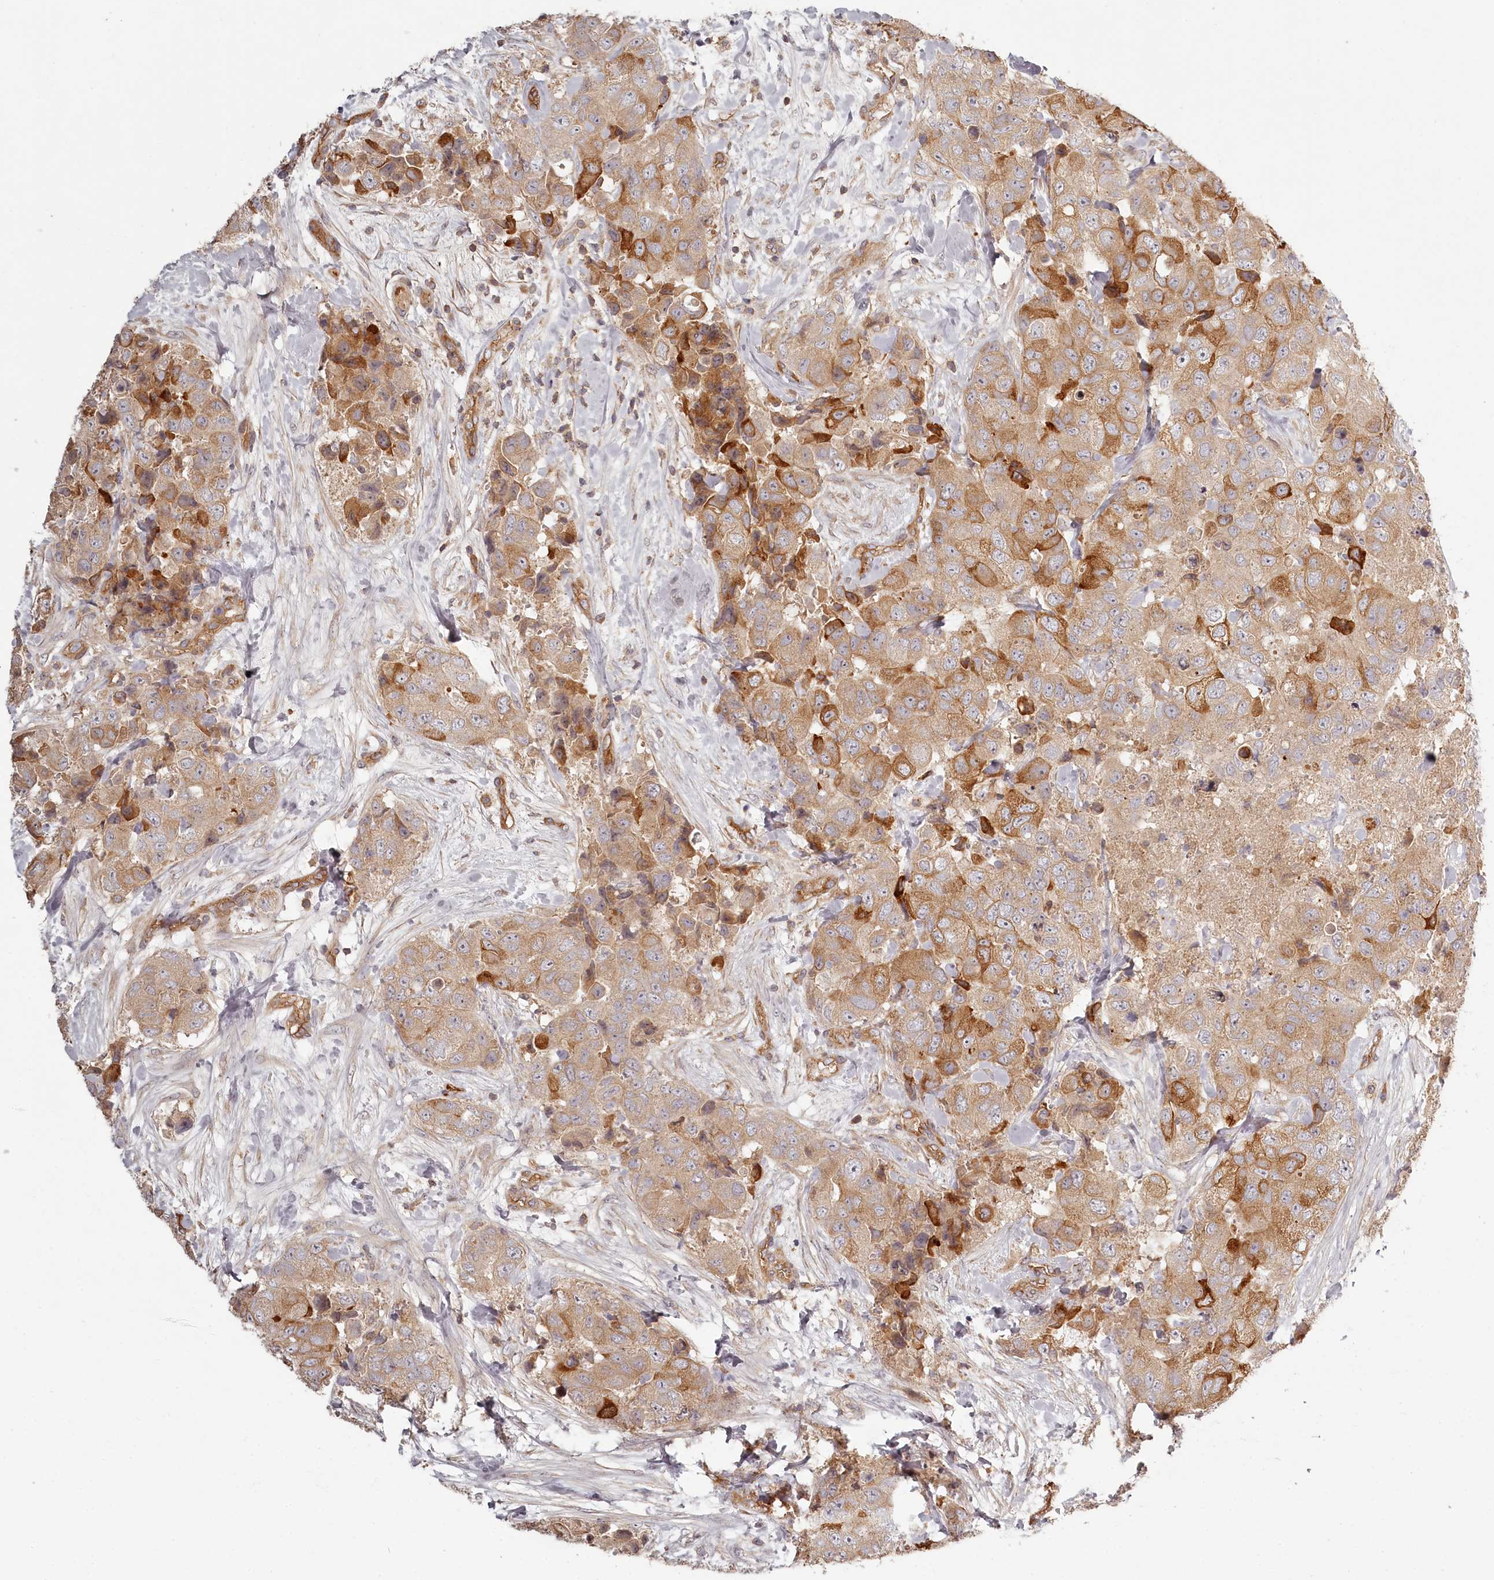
{"staining": {"intensity": "moderate", "quantity": ">75%", "location": "cytoplasmic/membranous"}, "tissue": "breast cancer", "cell_type": "Tumor cells", "image_type": "cancer", "snomed": [{"axis": "morphology", "description": "Duct carcinoma"}, {"axis": "topography", "description": "Breast"}], "caption": "Brown immunohistochemical staining in breast cancer reveals moderate cytoplasmic/membranous positivity in approximately >75% of tumor cells.", "gene": "TMIE", "patient": {"sex": "female", "age": 62}}